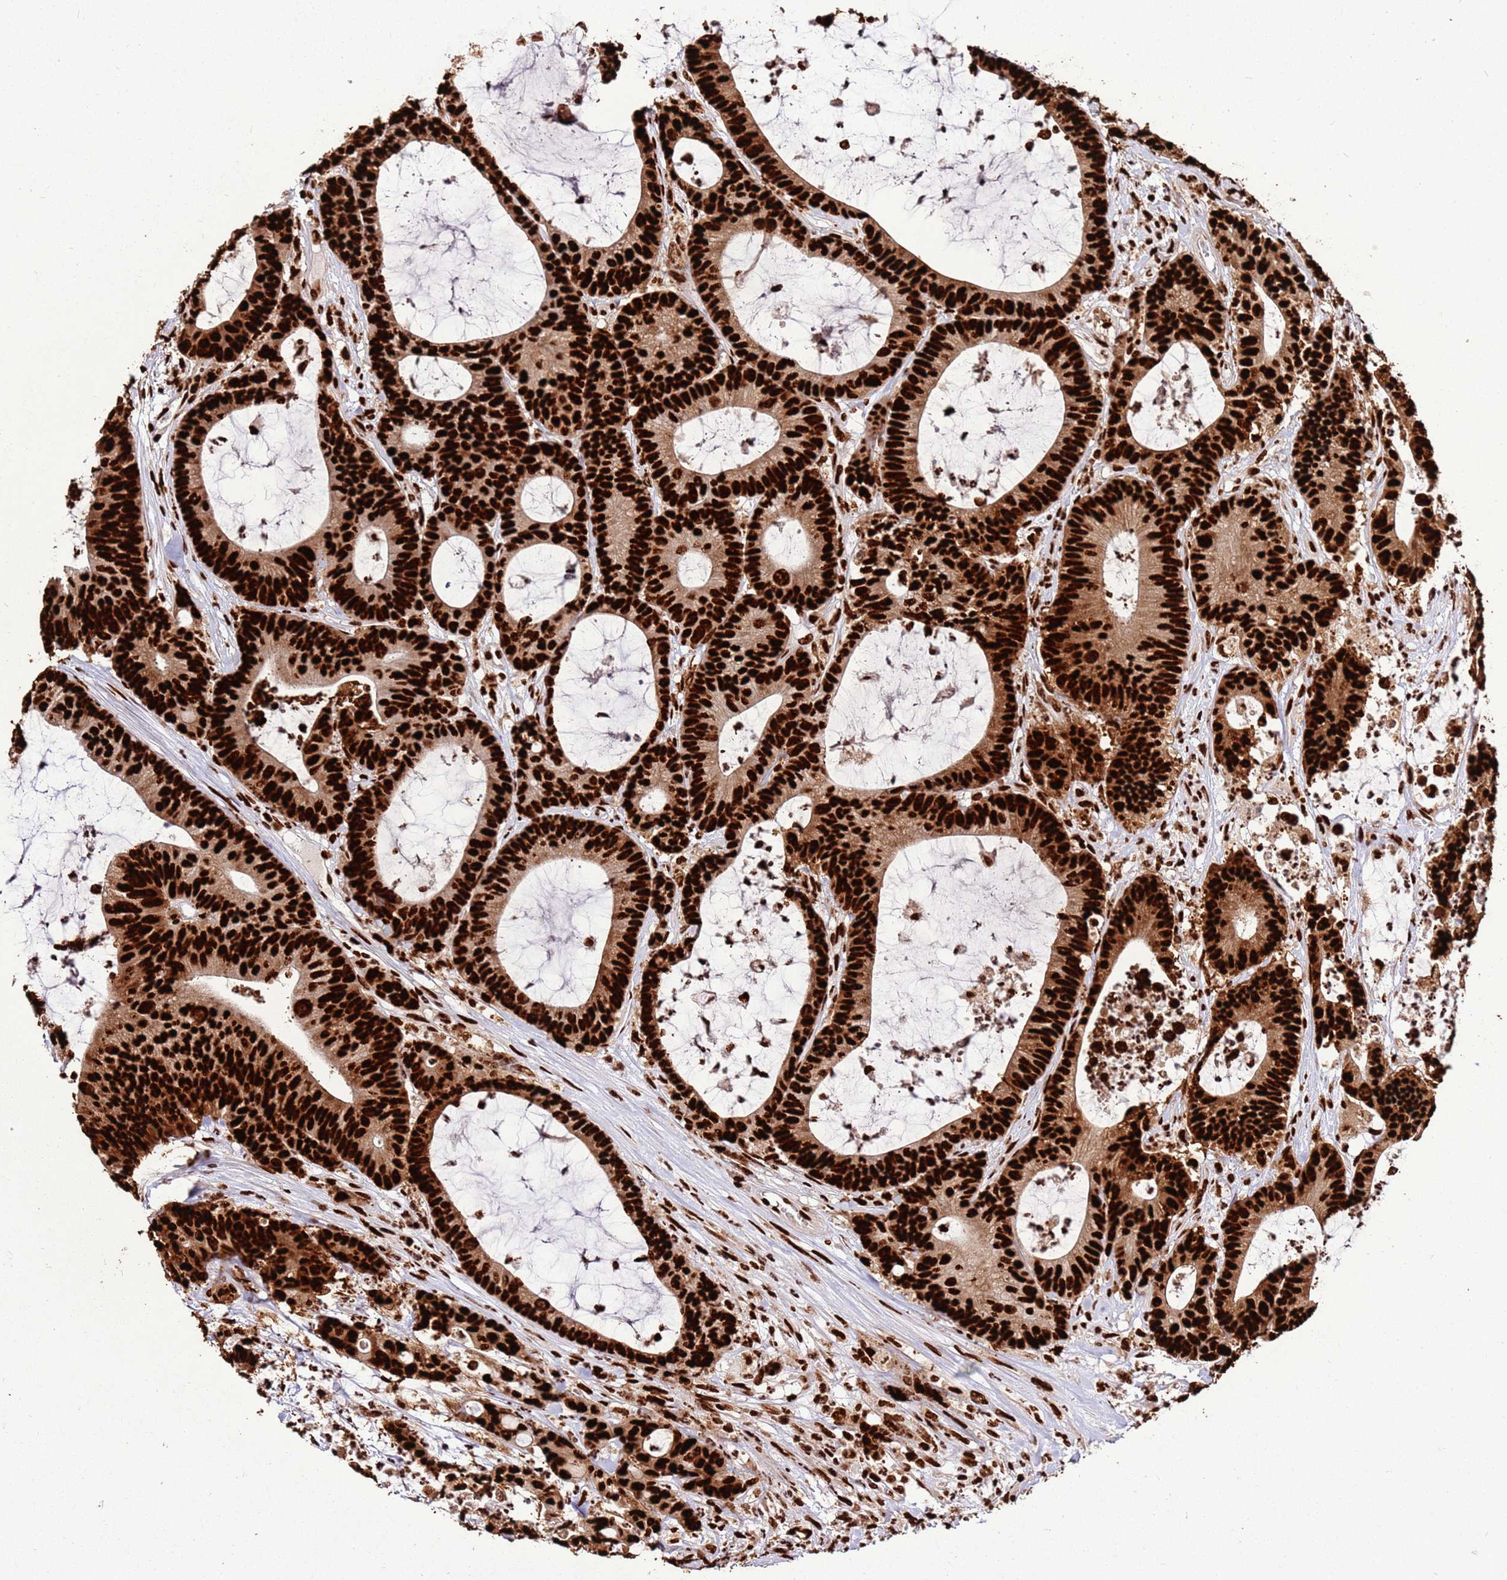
{"staining": {"intensity": "strong", "quantity": ">75%", "location": "cytoplasmic/membranous,nuclear"}, "tissue": "colorectal cancer", "cell_type": "Tumor cells", "image_type": "cancer", "snomed": [{"axis": "morphology", "description": "Adenocarcinoma, NOS"}, {"axis": "topography", "description": "Colon"}], "caption": "DAB immunohistochemical staining of human colorectal cancer exhibits strong cytoplasmic/membranous and nuclear protein expression in approximately >75% of tumor cells. (DAB IHC, brown staining for protein, blue staining for nuclei).", "gene": "HNRNPAB", "patient": {"sex": "female", "age": 84}}